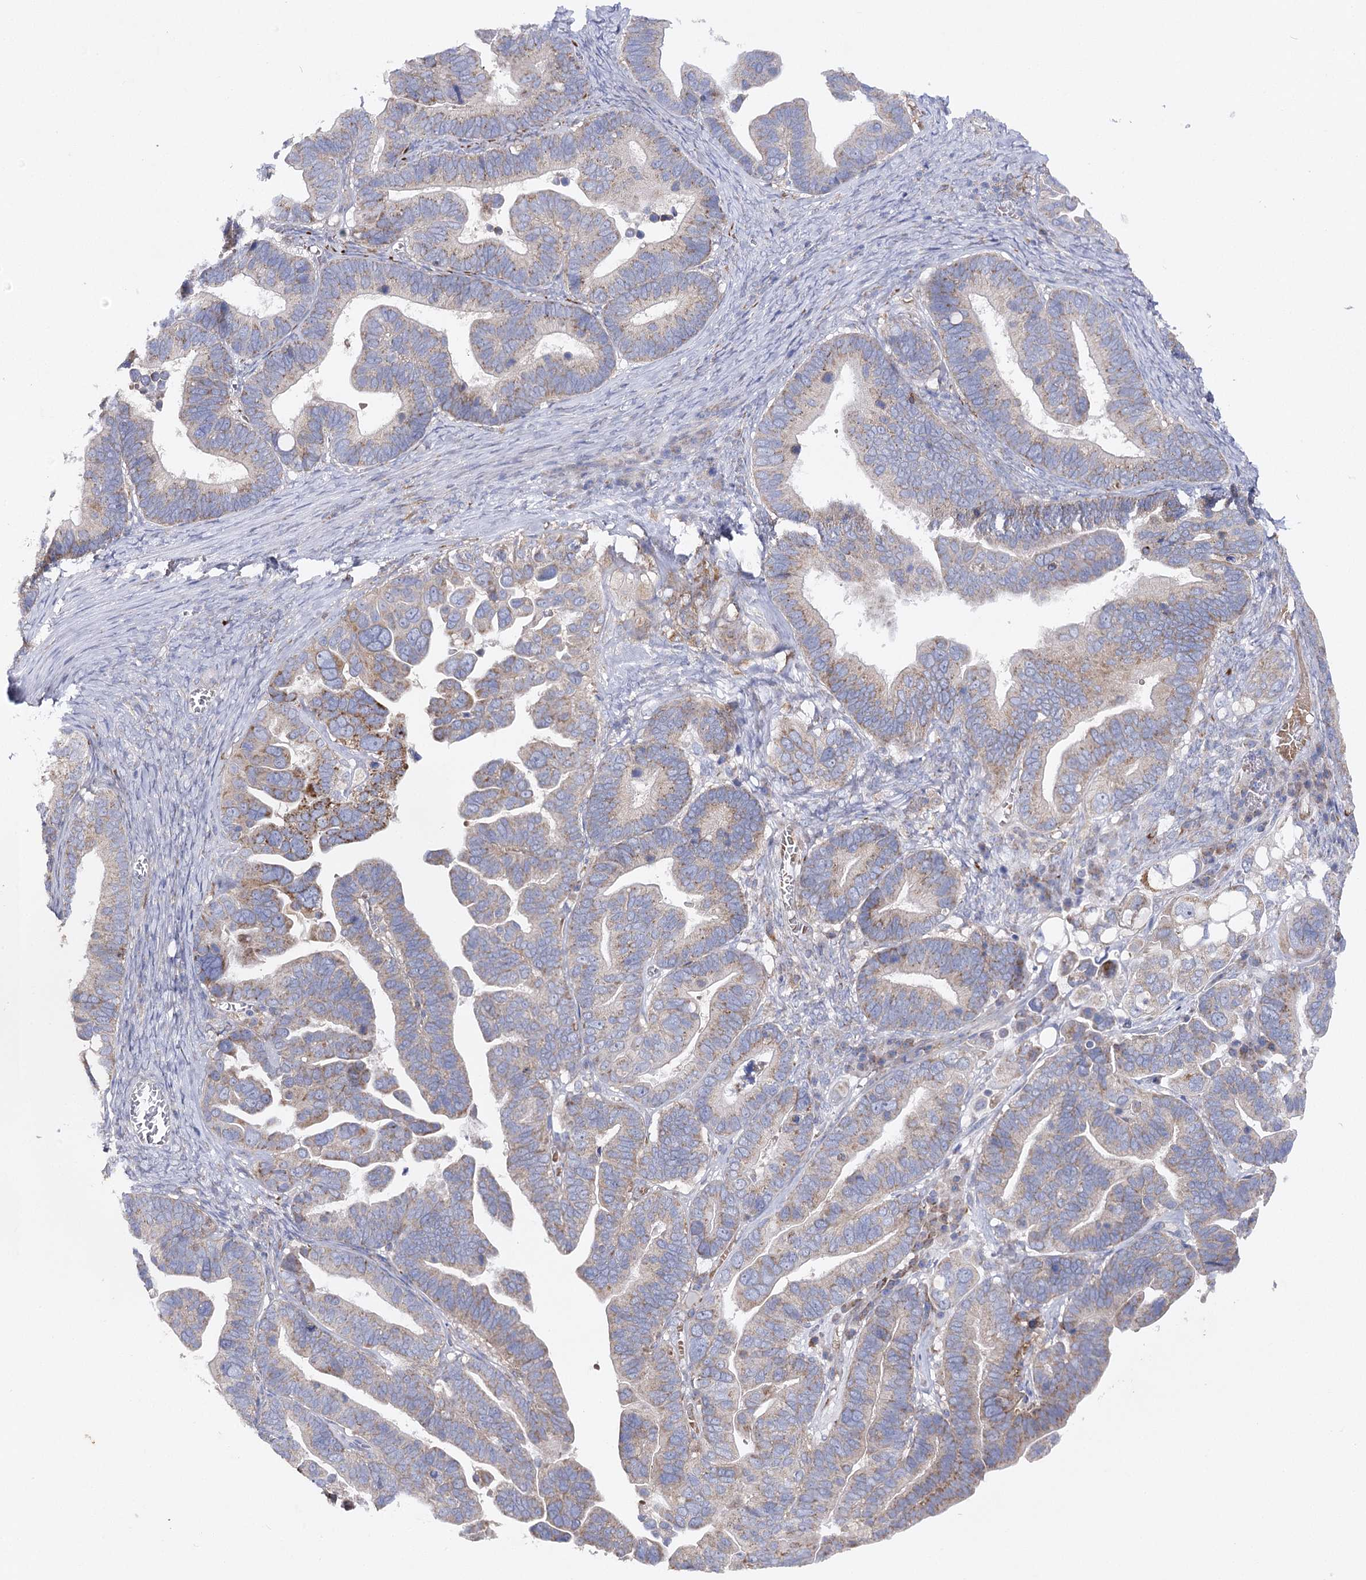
{"staining": {"intensity": "weak", "quantity": "25%-75%", "location": "cytoplasmic/membranous"}, "tissue": "ovarian cancer", "cell_type": "Tumor cells", "image_type": "cancer", "snomed": [{"axis": "morphology", "description": "Cystadenocarcinoma, serous, NOS"}, {"axis": "topography", "description": "Ovary"}], "caption": "Ovarian cancer tissue reveals weak cytoplasmic/membranous staining in about 25%-75% of tumor cells", "gene": "COX15", "patient": {"sex": "female", "age": 56}}